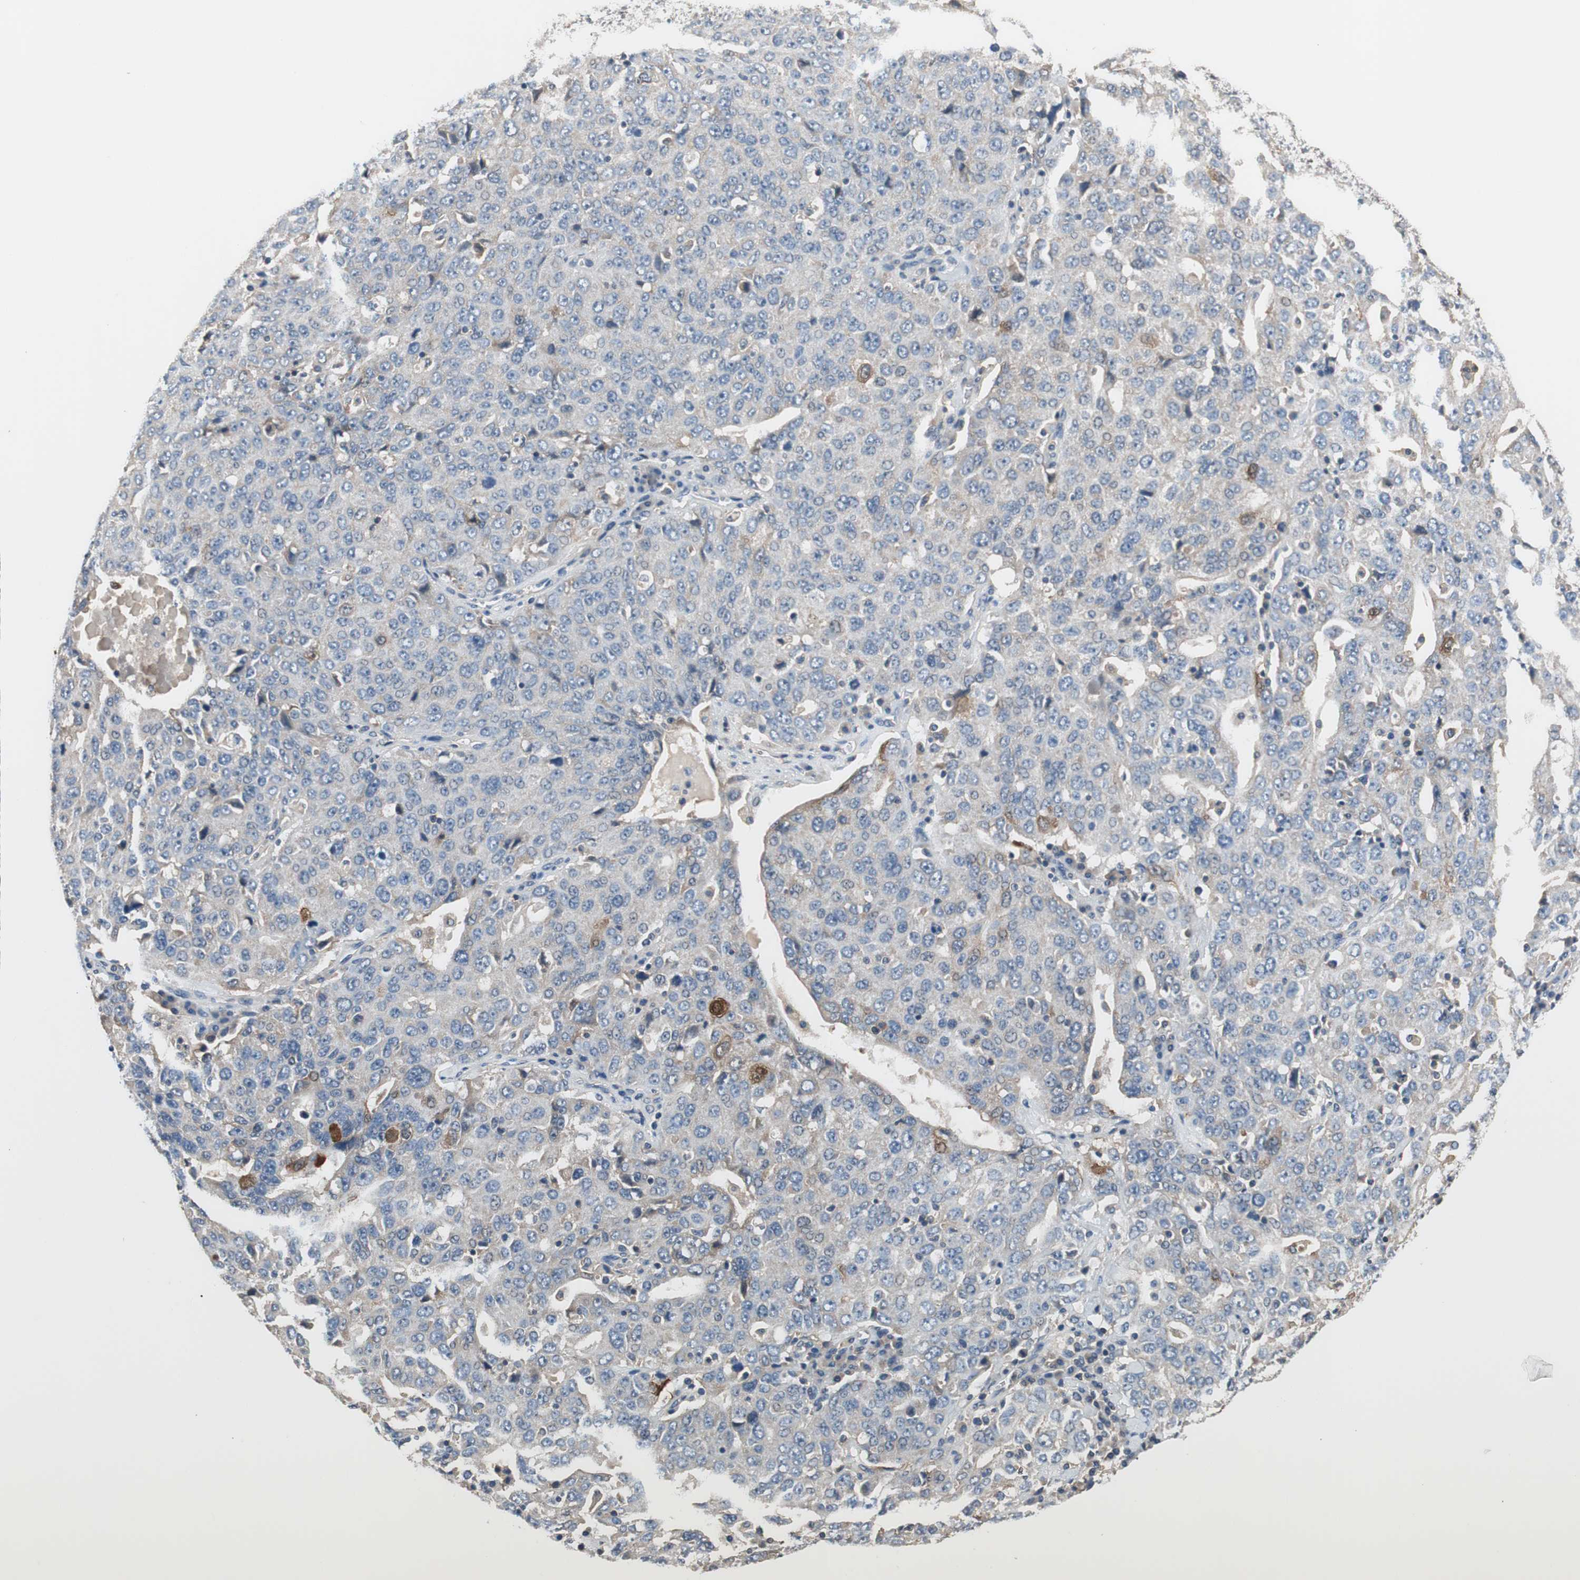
{"staining": {"intensity": "moderate", "quantity": "<25%", "location": "cytoplasmic/membranous"}, "tissue": "ovarian cancer", "cell_type": "Tumor cells", "image_type": "cancer", "snomed": [{"axis": "morphology", "description": "Carcinoma, endometroid"}, {"axis": "topography", "description": "Ovary"}], "caption": "A photomicrograph of ovarian cancer (endometroid carcinoma) stained for a protein shows moderate cytoplasmic/membranous brown staining in tumor cells.", "gene": "CALML3", "patient": {"sex": "female", "age": 62}}